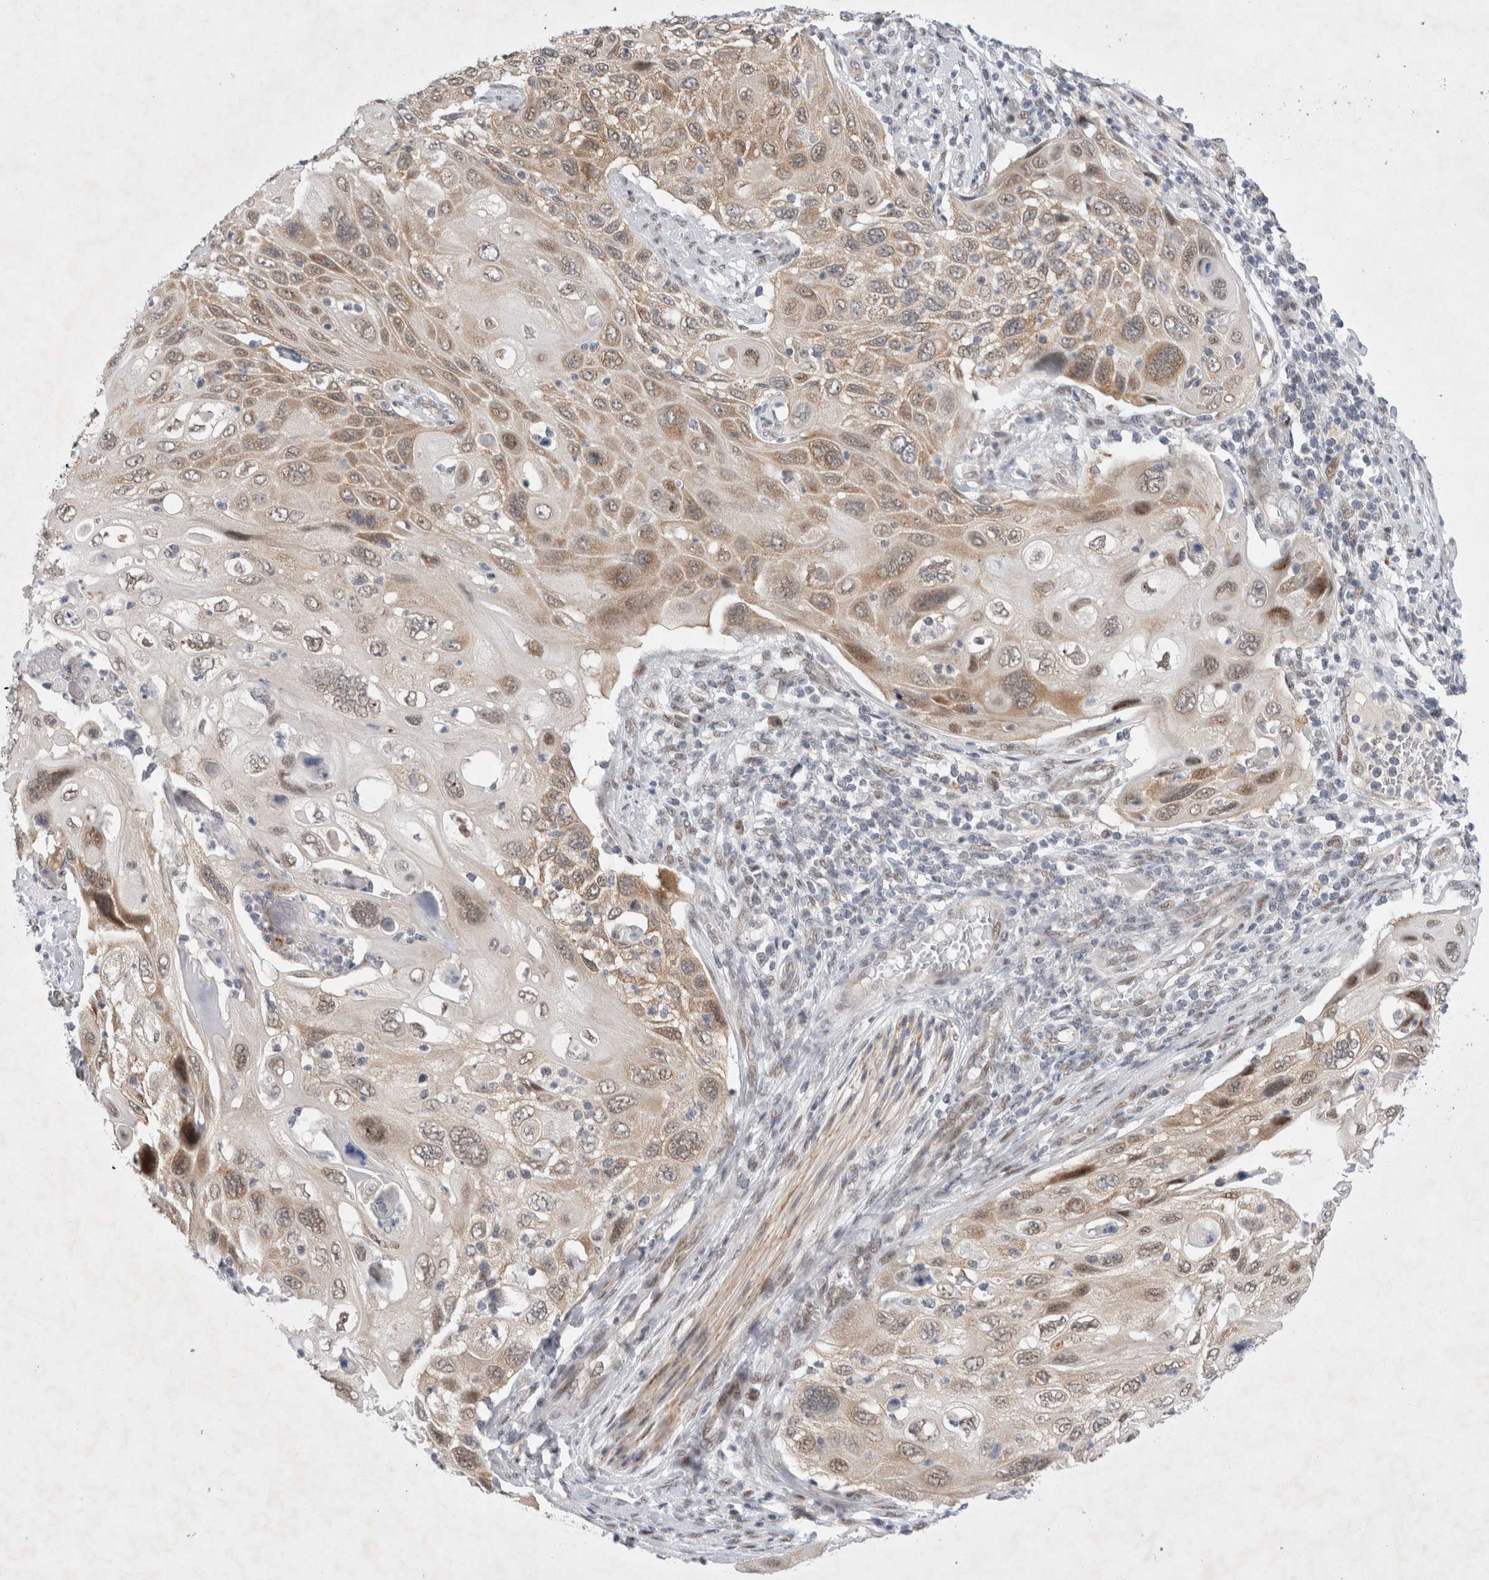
{"staining": {"intensity": "weak", "quantity": ">75%", "location": "cytoplasmic/membranous,nuclear"}, "tissue": "cervical cancer", "cell_type": "Tumor cells", "image_type": "cancer", "snomed": [{"axis": "morphology", "description": "Squamous cell carcinoma, NOS"}, {"axis": "topography", "description": "Cervix"}], "caption": "This micrograph exhibits cervical squamous cell carcinoma stained with immunohistochemistry to label a protein in brown. The cytoplasmic/membranous and nuclear of tumor cells show weak positivity for the protein. Nuclei are counter-stained blue.", "gene": "WIPF2", "patient": {"sex": "female", "age": 70}}